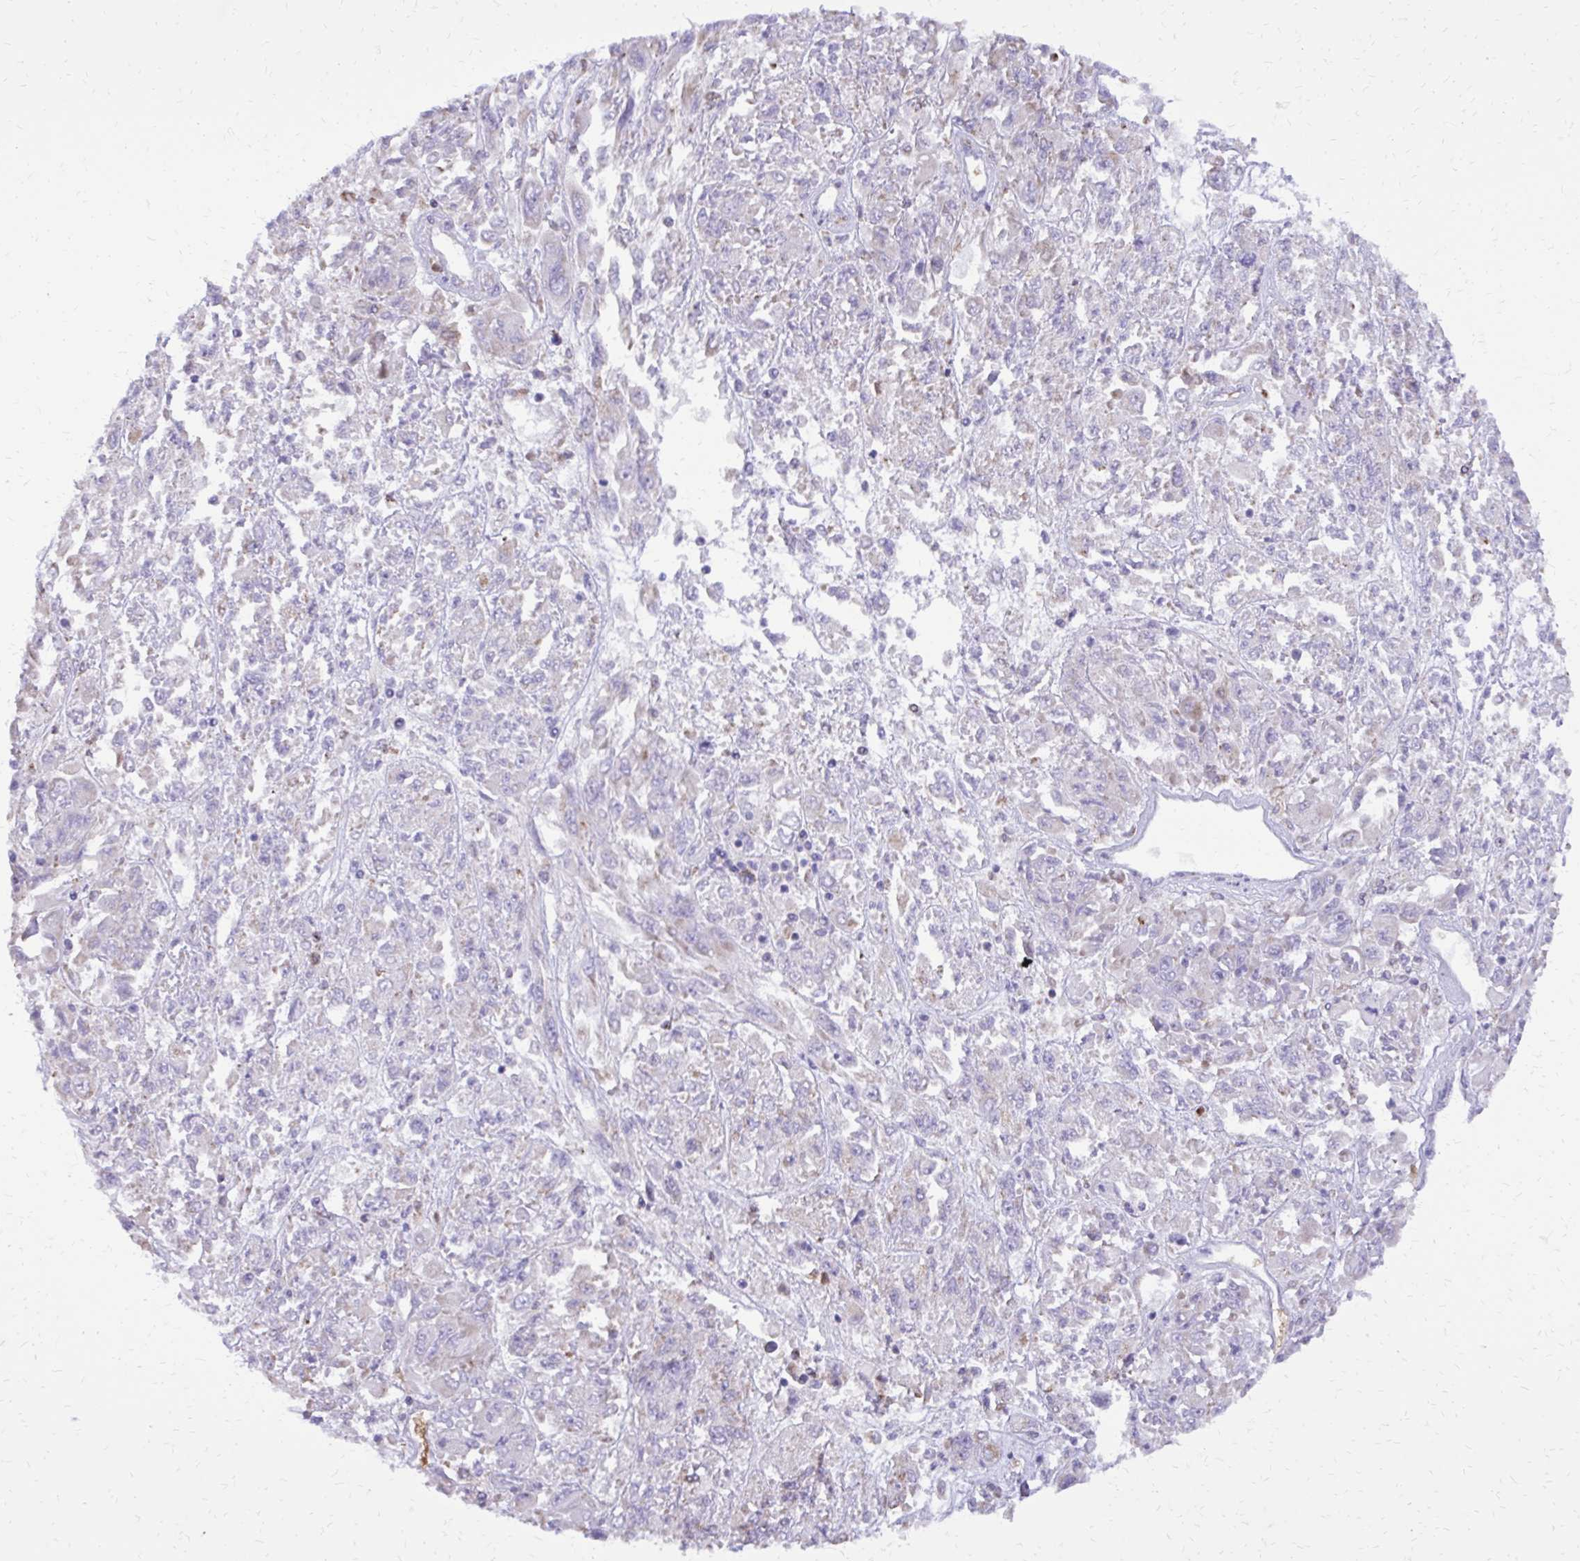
{"staining": {"intensity": "negative", "quantity": "none", "location": "none"}, "tissue": "melanoma", "cell_type": "Tumor cells", "image_type": "cancer", "snomed": [{"axis": "morphology", "description": "Malignant melanoma, NOS"}, {"axis": "topography", "description": "Skin"}], "caption": "Image shows no protein expression in tumor cells of melanoma tissue.", "gene": "CAT", "patient": {"sex": "female", "age": 91}}